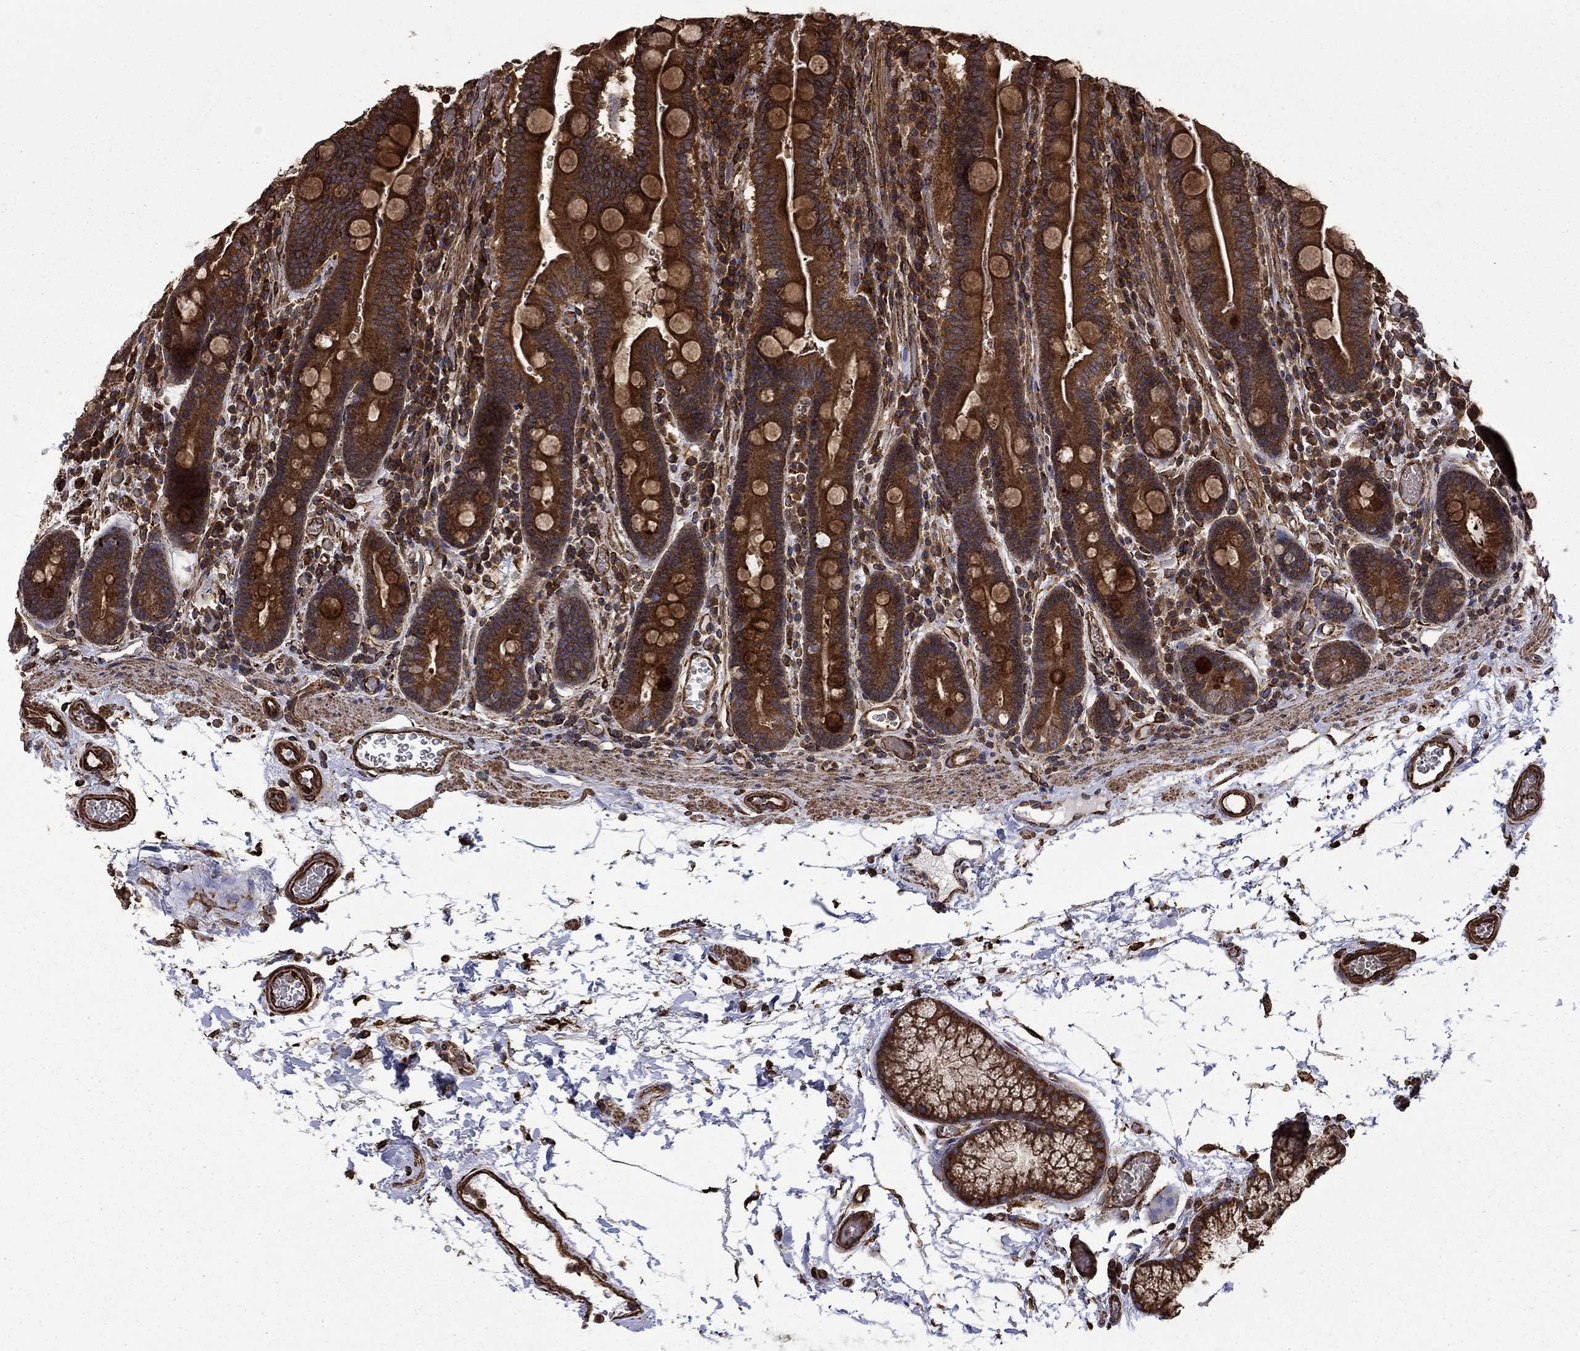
{"staining": {"intensity": "strong", "quantity": ">75%", "location": "cytoplasmic/membranous"}, "tissue": "duodenum", "cell_type": "Glandular cells", "image_type": "normal", "snomed": [{"axis": "morphology", "description": "Normal tissue, NOS"}, {"axis": "topography", "description": "Duodenum"}], "caption": "Protein expression analysis of benign duodenum exhibits strong cytoplasmic/membranous expression in about >75% of glandular cells.", "gene": "CUTC", "patient": {"sex": "female", "age": 62}}